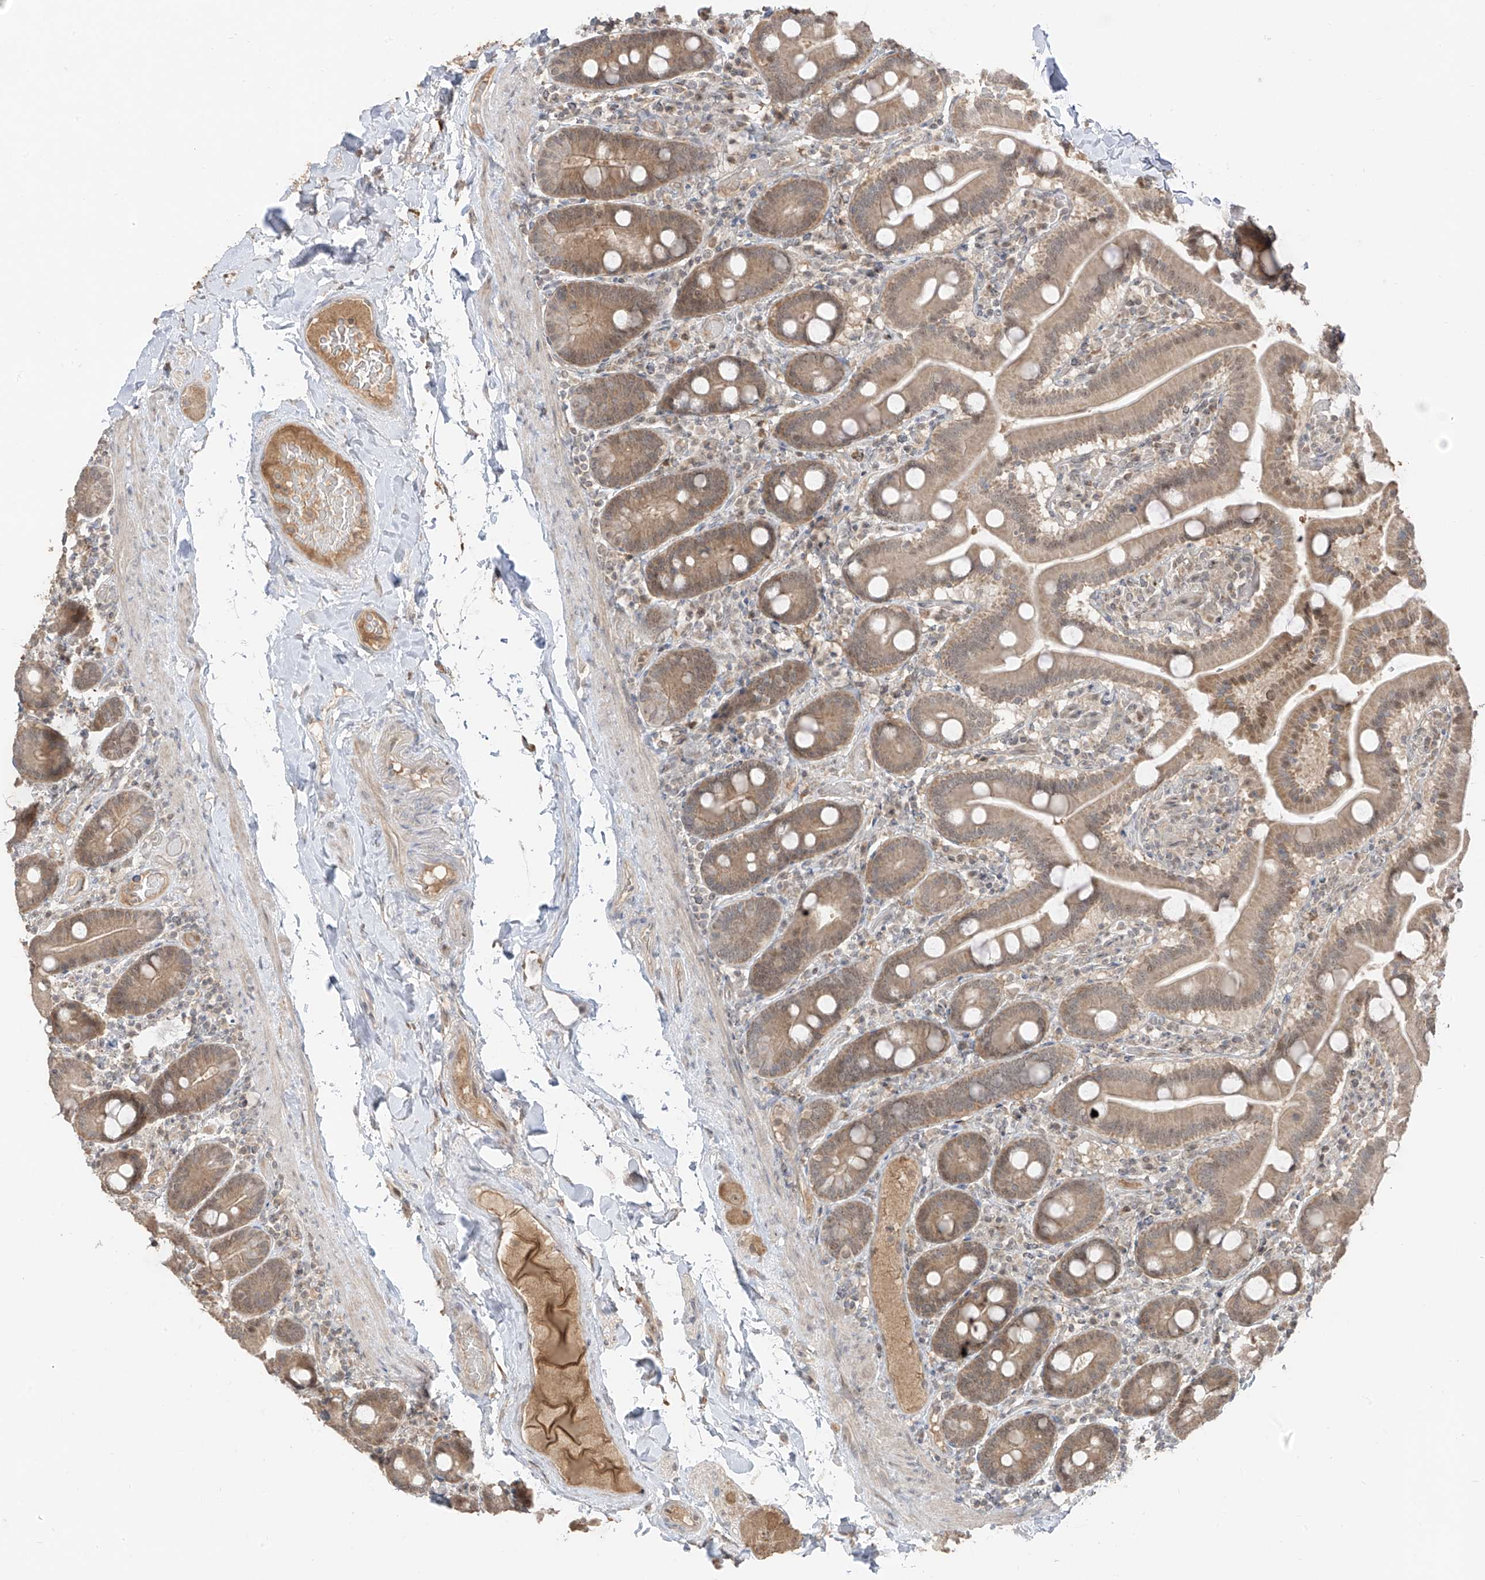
{"staining": {"intensity": "moderate", "quantity": "25%-75%", "location": "cytoplasmic/membranous,nuclear"}, "tissue": "duodenum", "cell_type": "Glandular cells", "image_type": "normal", "snomed": [{"axis": "morphology", "description": "Normal tissue, NOS"}, {"axis": "topography", "description": "Duodenum"}], "caption": "Brown immunohistochemical staining in benign human duodenum reveals moderate cytoplasmic/membranous,nuclear staining in about 25%-75% of glandular cells. The protein of interest is stained brown, and the nuclei are stained in blue (DAB IHC with brightfield microscopy, high magnification).", "gene": "COLGALT2", "patient": {"sex": "male", "age": 55}}